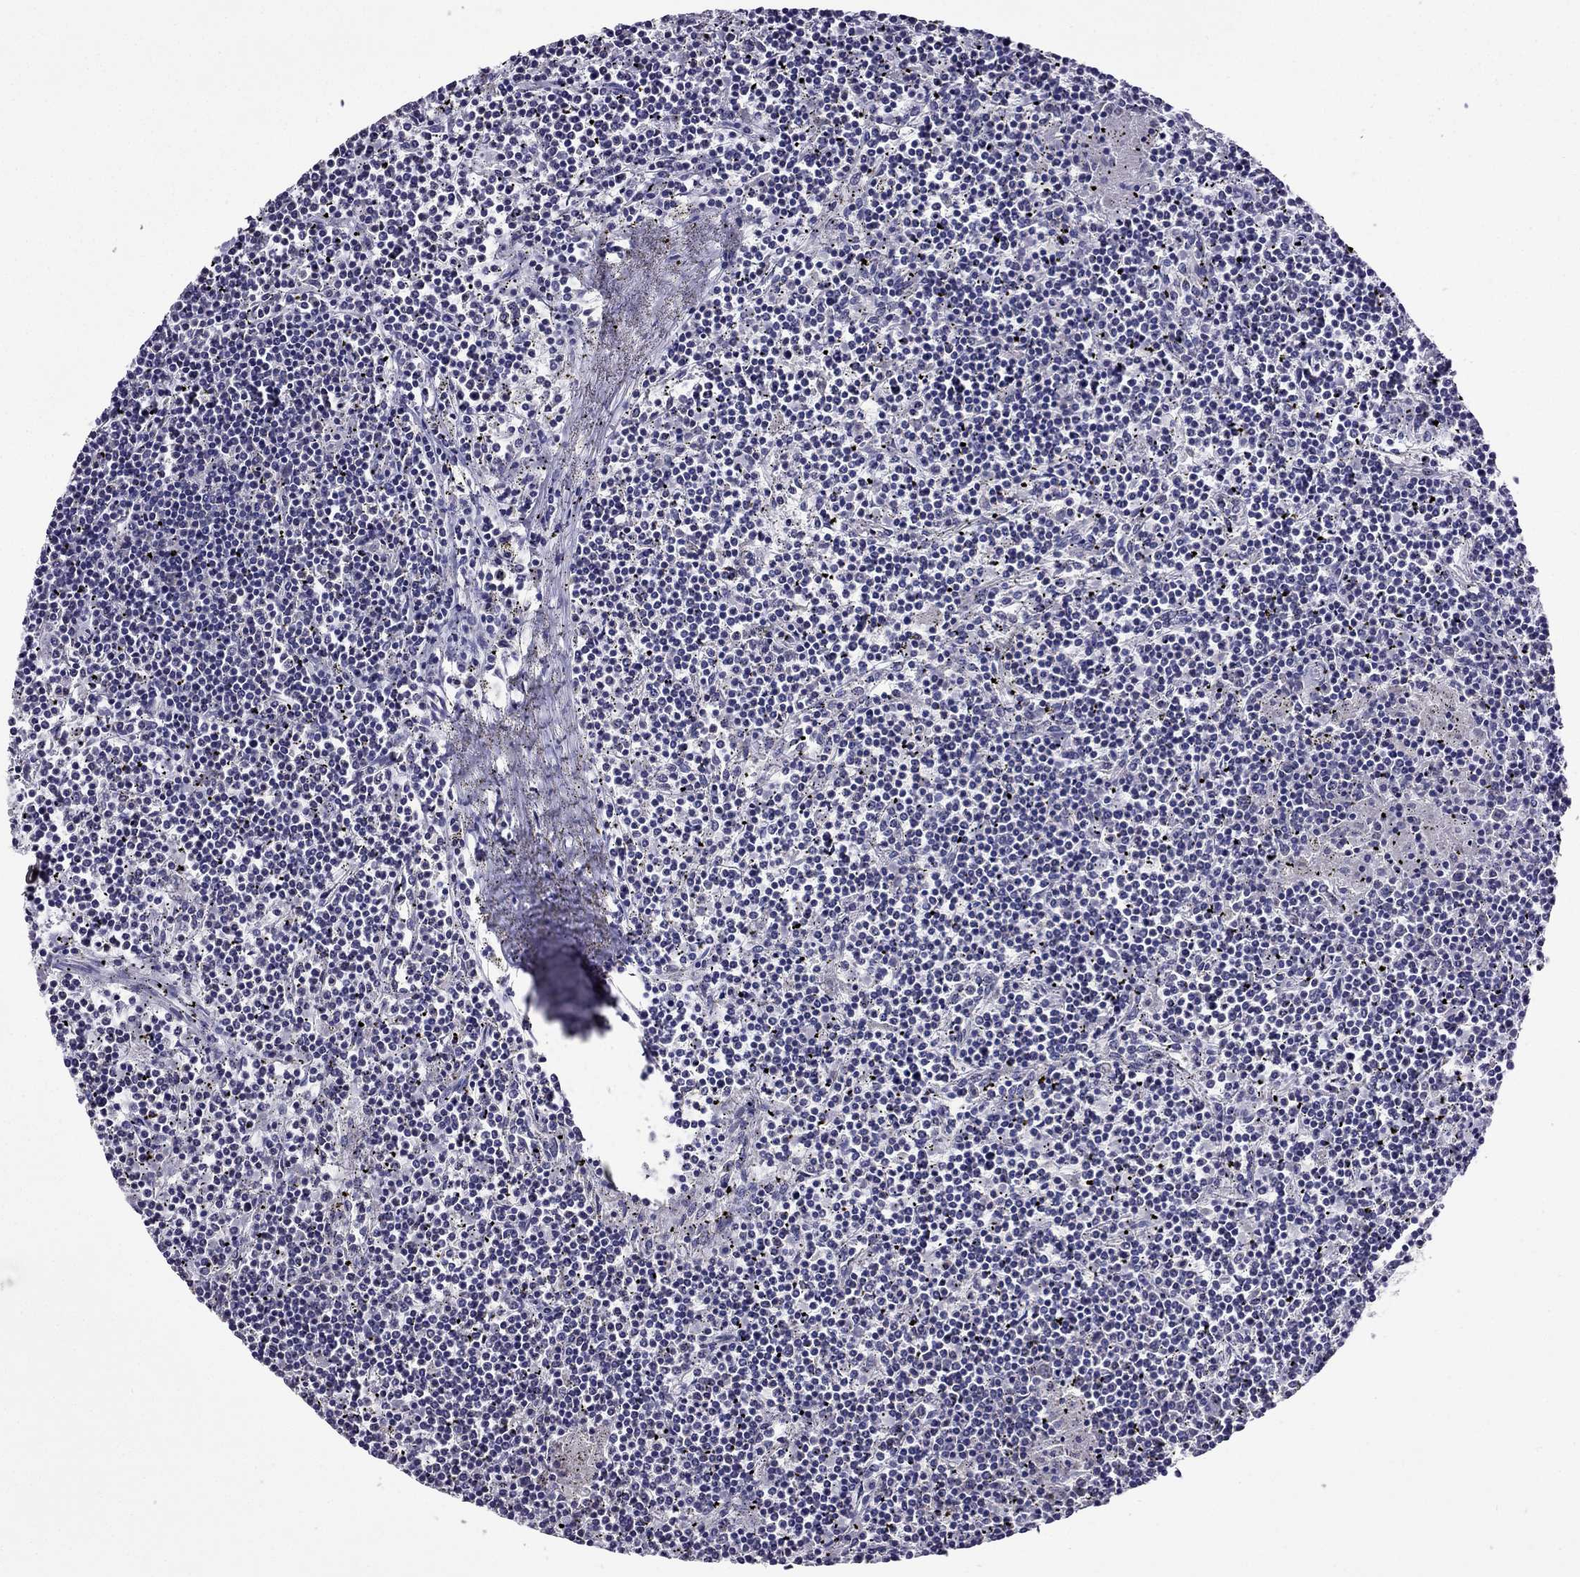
{"staining": {"intensity": "negative", "quantity": "none", "location": "none"}, "tissue": "lymphoma", "cell_type": "Tumor cells", "image_type": "cancer", "snomed": [{"axis": "morphology", "description": "Malignant lymphoma, non-Hodgkin's type, Low grade"}, {"axis": "topography", "description": "Spleen"}], "caption": "Tumor cells show no significant protein staining in low-grade malignant lymphoma, non-Hodgkin's type. (DAB (3,3'-diaminobenzidine) immunohistochemistry (IHC) visualized using brightfield microscopy, high magnification).", "gene": "DSC1", "patient": {"sex": "female", "age": 19}}